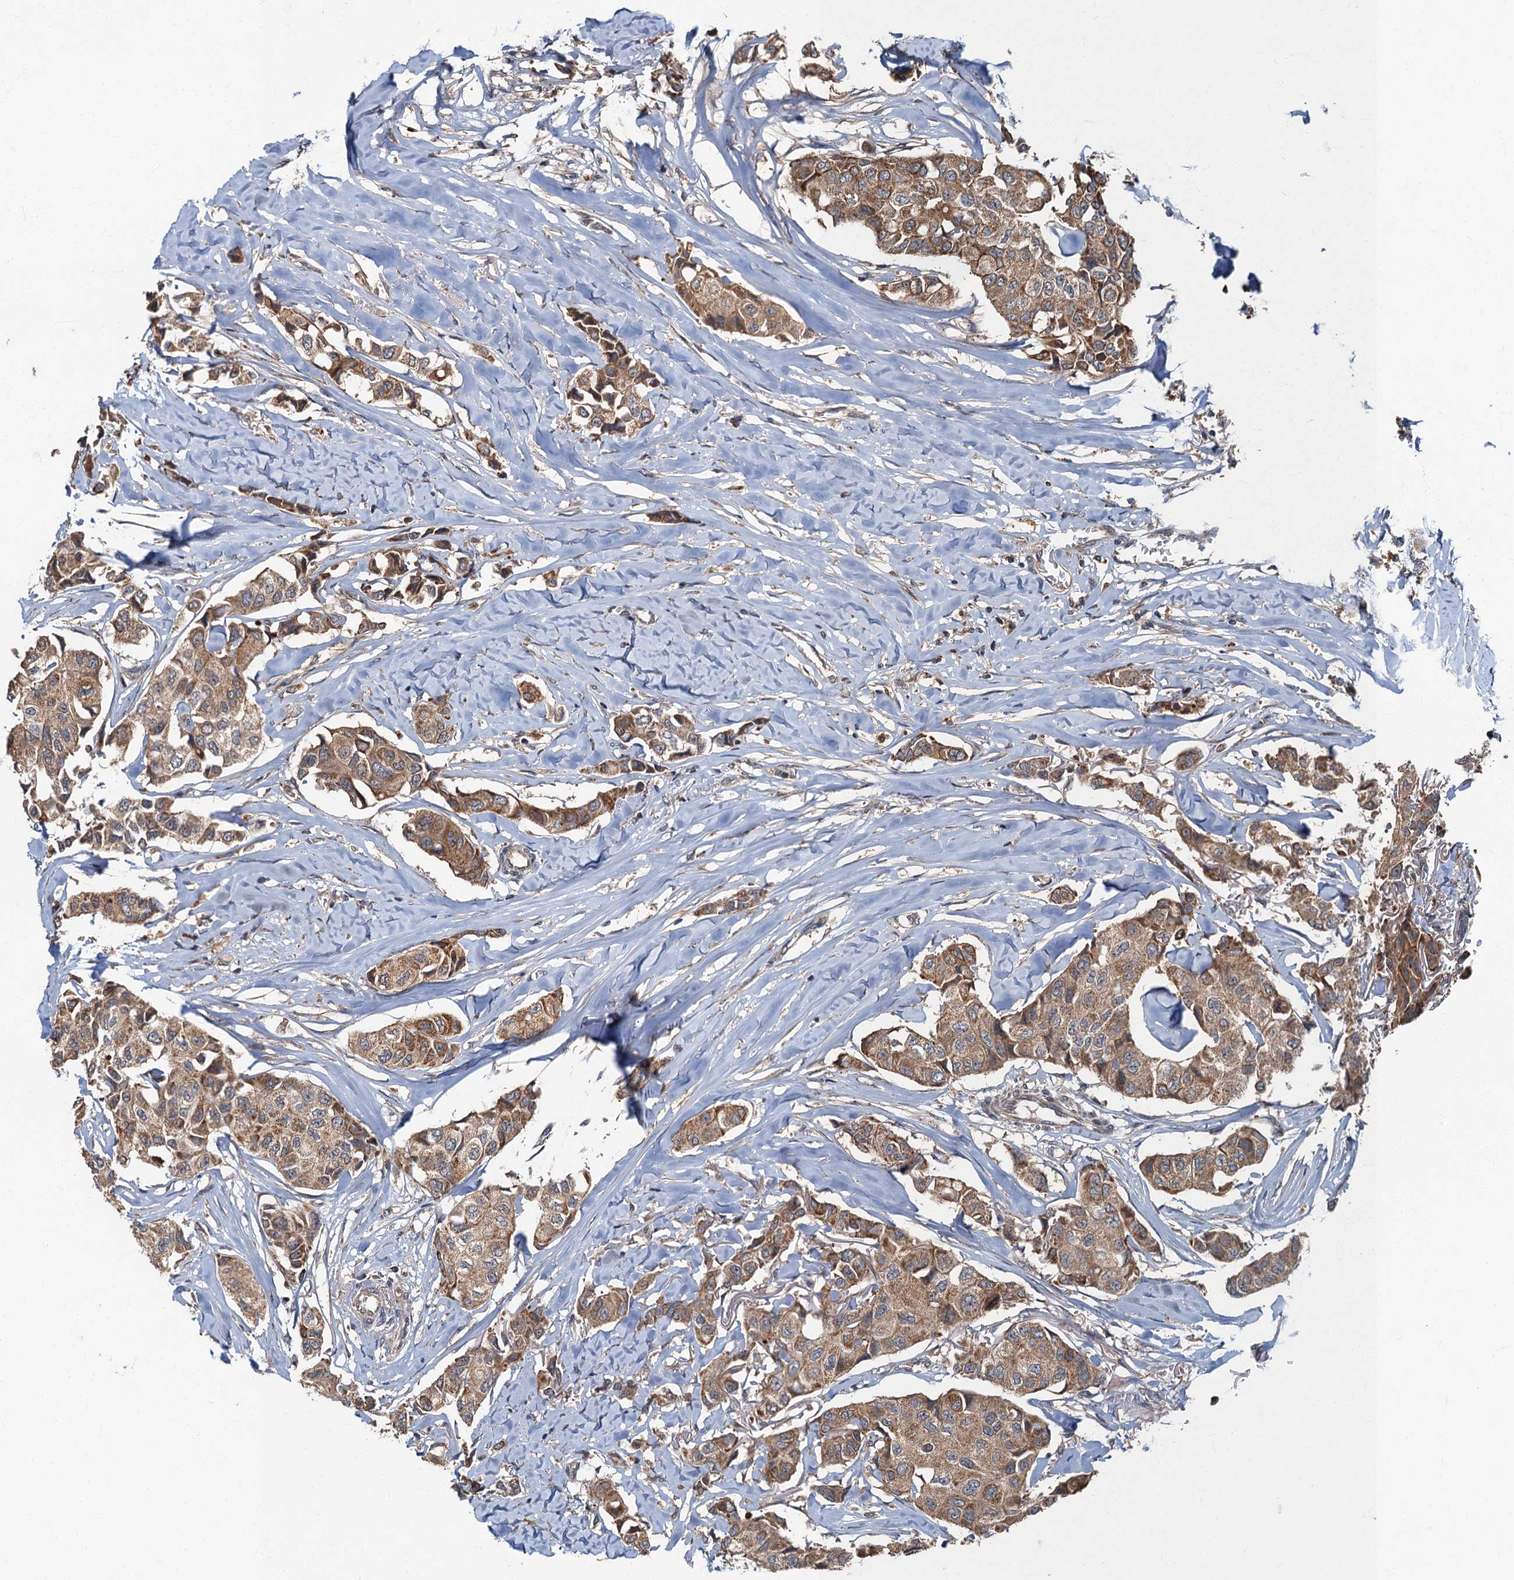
{"staining": {"intensity": "moderate", "quantity": ">75%", "location": "cytoplasmic/membranous"}, "tissue": "breast cancer", "cell_type": "Tumor cells", "image_type": "cancer", "snomed": [{"axis": "morphology", "description": "Duct carcinoma"}, {"axis": "topography", "description": "Breast"}], "caption": "Immunohistochemistry (IHC) (DAB) staining of intraductal carcinoma (breast) displays moderate cytoplasmic/membranous protein positivity in approximately >75% of tumor cells. Immunohistochemistry (IHC) stains the protein of interest in brown and the nuclei are stained blue.", "gene": "WDCP", "patient": {"sex": "female", "age": 80}}